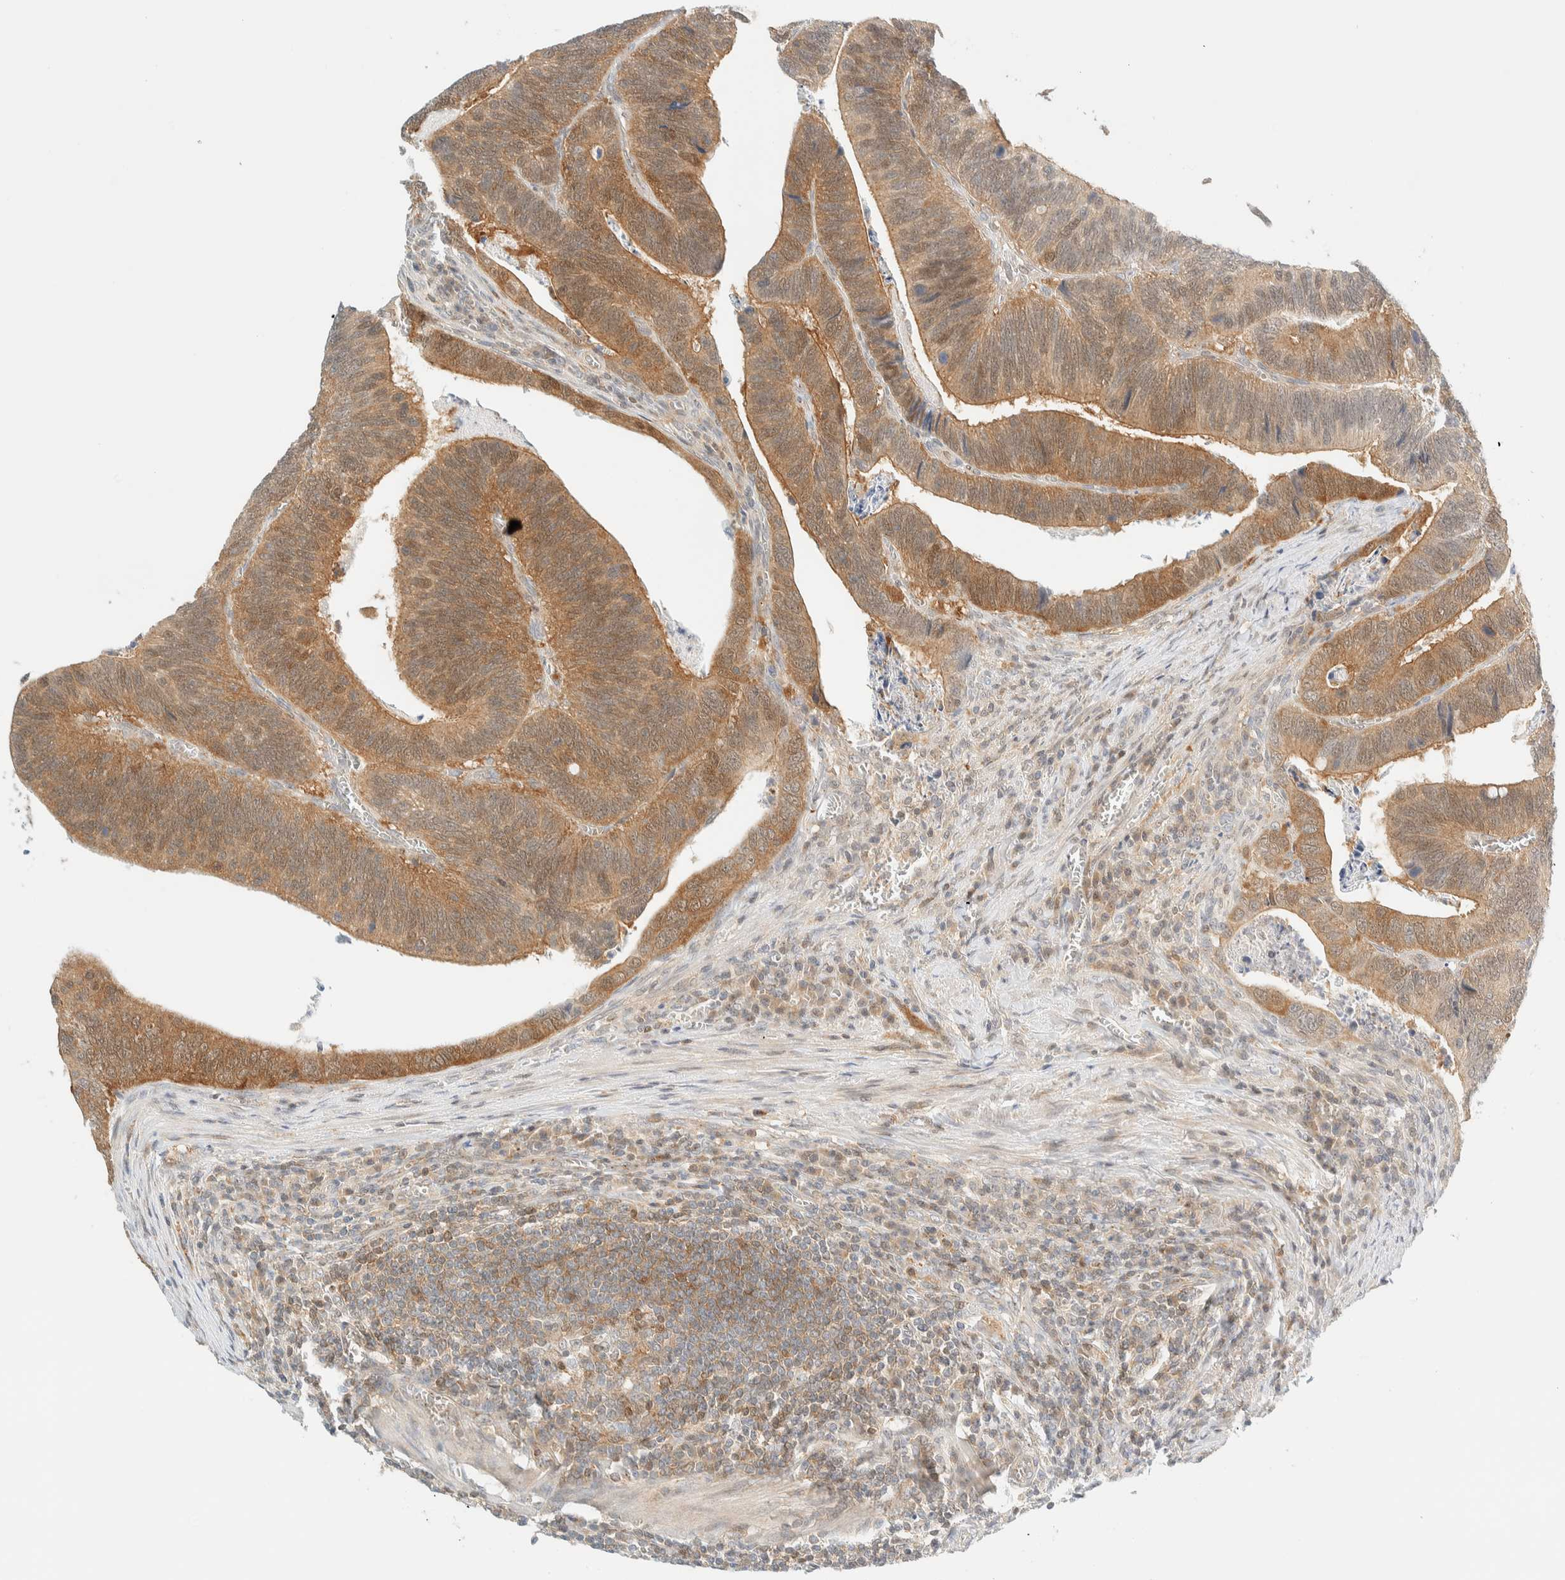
{"staining": {"intensity": "moderate", "quantity": ">75%", "location": "cytoplasmic/membranous,nuclear"}, "tissue": "colorectal cancer", "cell_type": "Tumor cells", "image_type": "cancer", "snomed": [{"axis": "morphology", "description": "Inflammation, NOS"}, {"axis": "morphology", "description": "Adenocarcinoma, NOS"}, {"axis": "topography", "description": "Colon"}], "caption": "Colorectal adenocarcinoma was stained to show a protein in brown. There is medium levels of moderate cytoplasmic/membranous and nuclear staining in about >75% of tumor cells.", "gene": "PCYT2", "patient": {"sex": "male", "age": 72}}